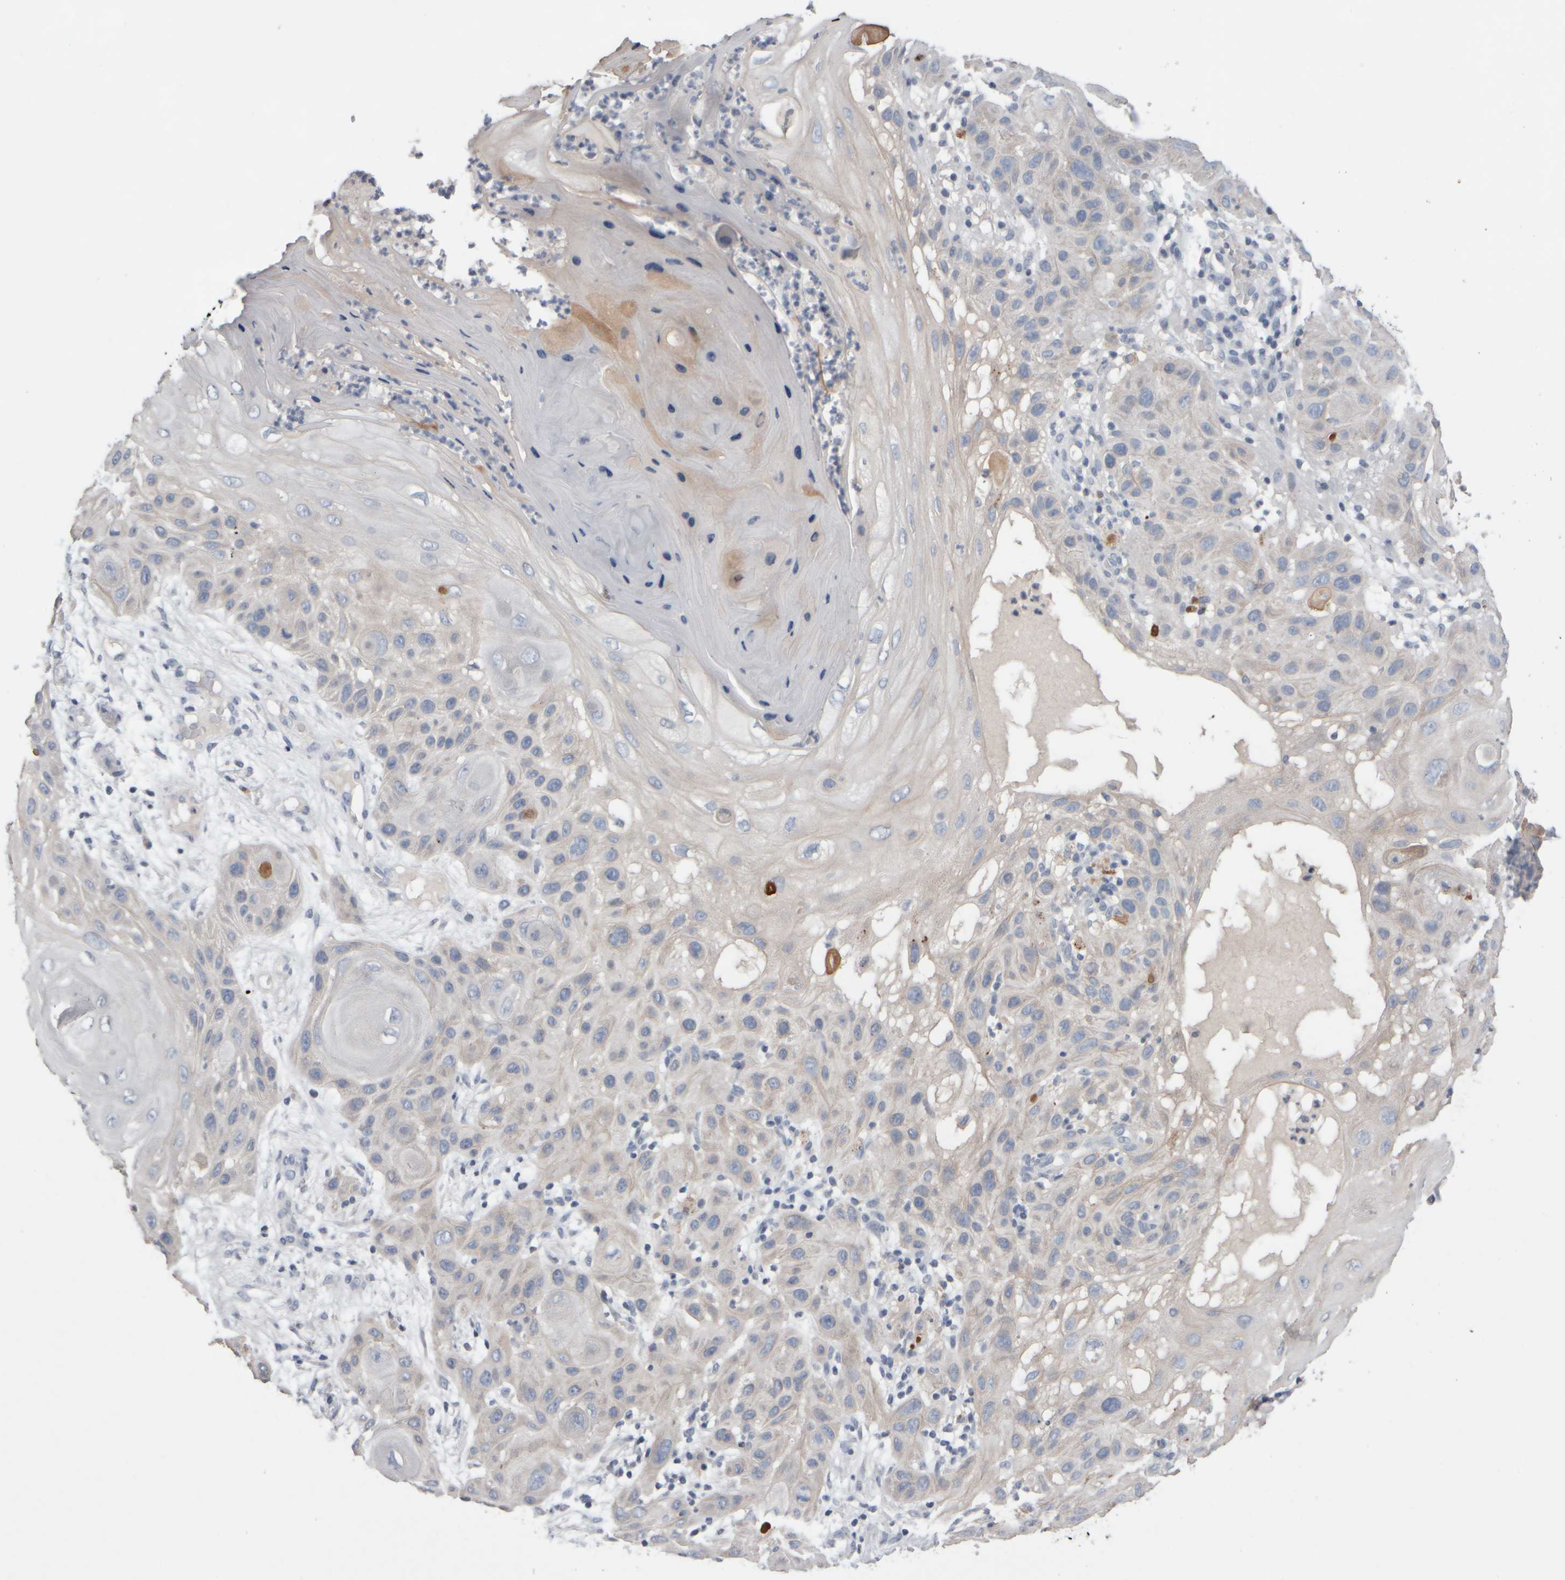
{"staining": {"intensity": "negative", "quantity": "none", "location": "none"}, "tissue": "skin cancer", "cell_type": "Tumor cells", "image_type": "cancer", "snomed": [{"axis": "morphology", "description": "Squamous cell carcinoma, NOS"}, {"axis": "topography", "description": "Skin"}], "caption": "IHC photomicrograph of neoplastic tissue: skin squamous cell carcinoma stained with DAB (3,3'-diaminobenzidine) exhibits no significant protein positivity in tumor cells.", "gene": "EPHX2", "patient": {"sex": "female", "age": 96}}